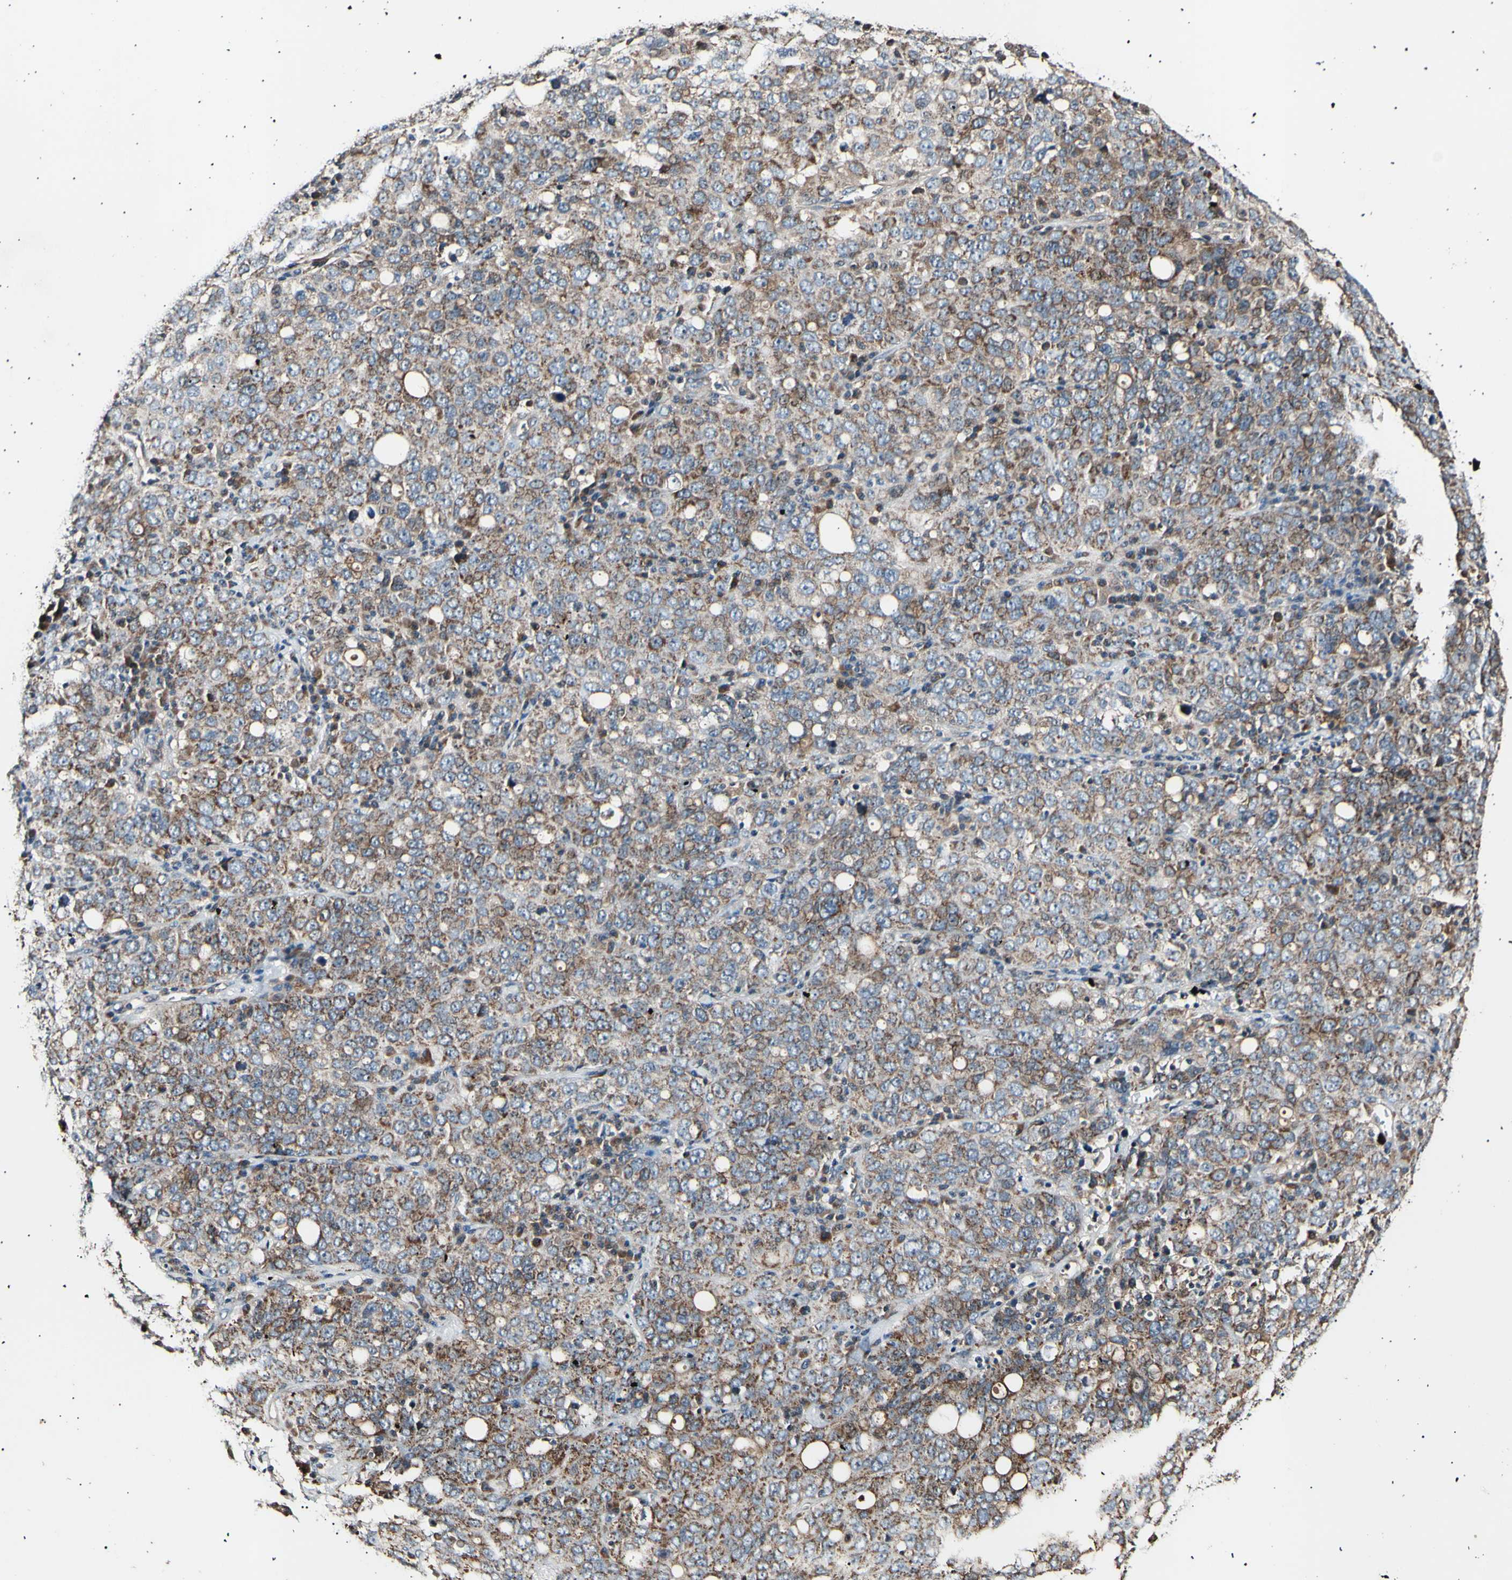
{"staining": {"intensity": "moderate", "quantity": ">75%", "location": "cytoplasmic/membranous"}, "tissue": "ovarian cancer", "cell_type": "Tumor cells", "image_type": "cancer", "snomed": [{"axis": "morphology", "description": "Carcinoma, endometroid"}, {"axis": "topography", "description": "Ovary"}], "caption": "This micrograph shows ovarian cancer (endometroid carcinoma) stained with immunohistochemistry (IHC) to label a protein in brown. The cytoplasmic/membranous of tumor cells show moderate positivity for the protein. Nuclei are counter-stained blue.", "gene": "ITGA6", "patient": {"sex": "female", "age": 62}}